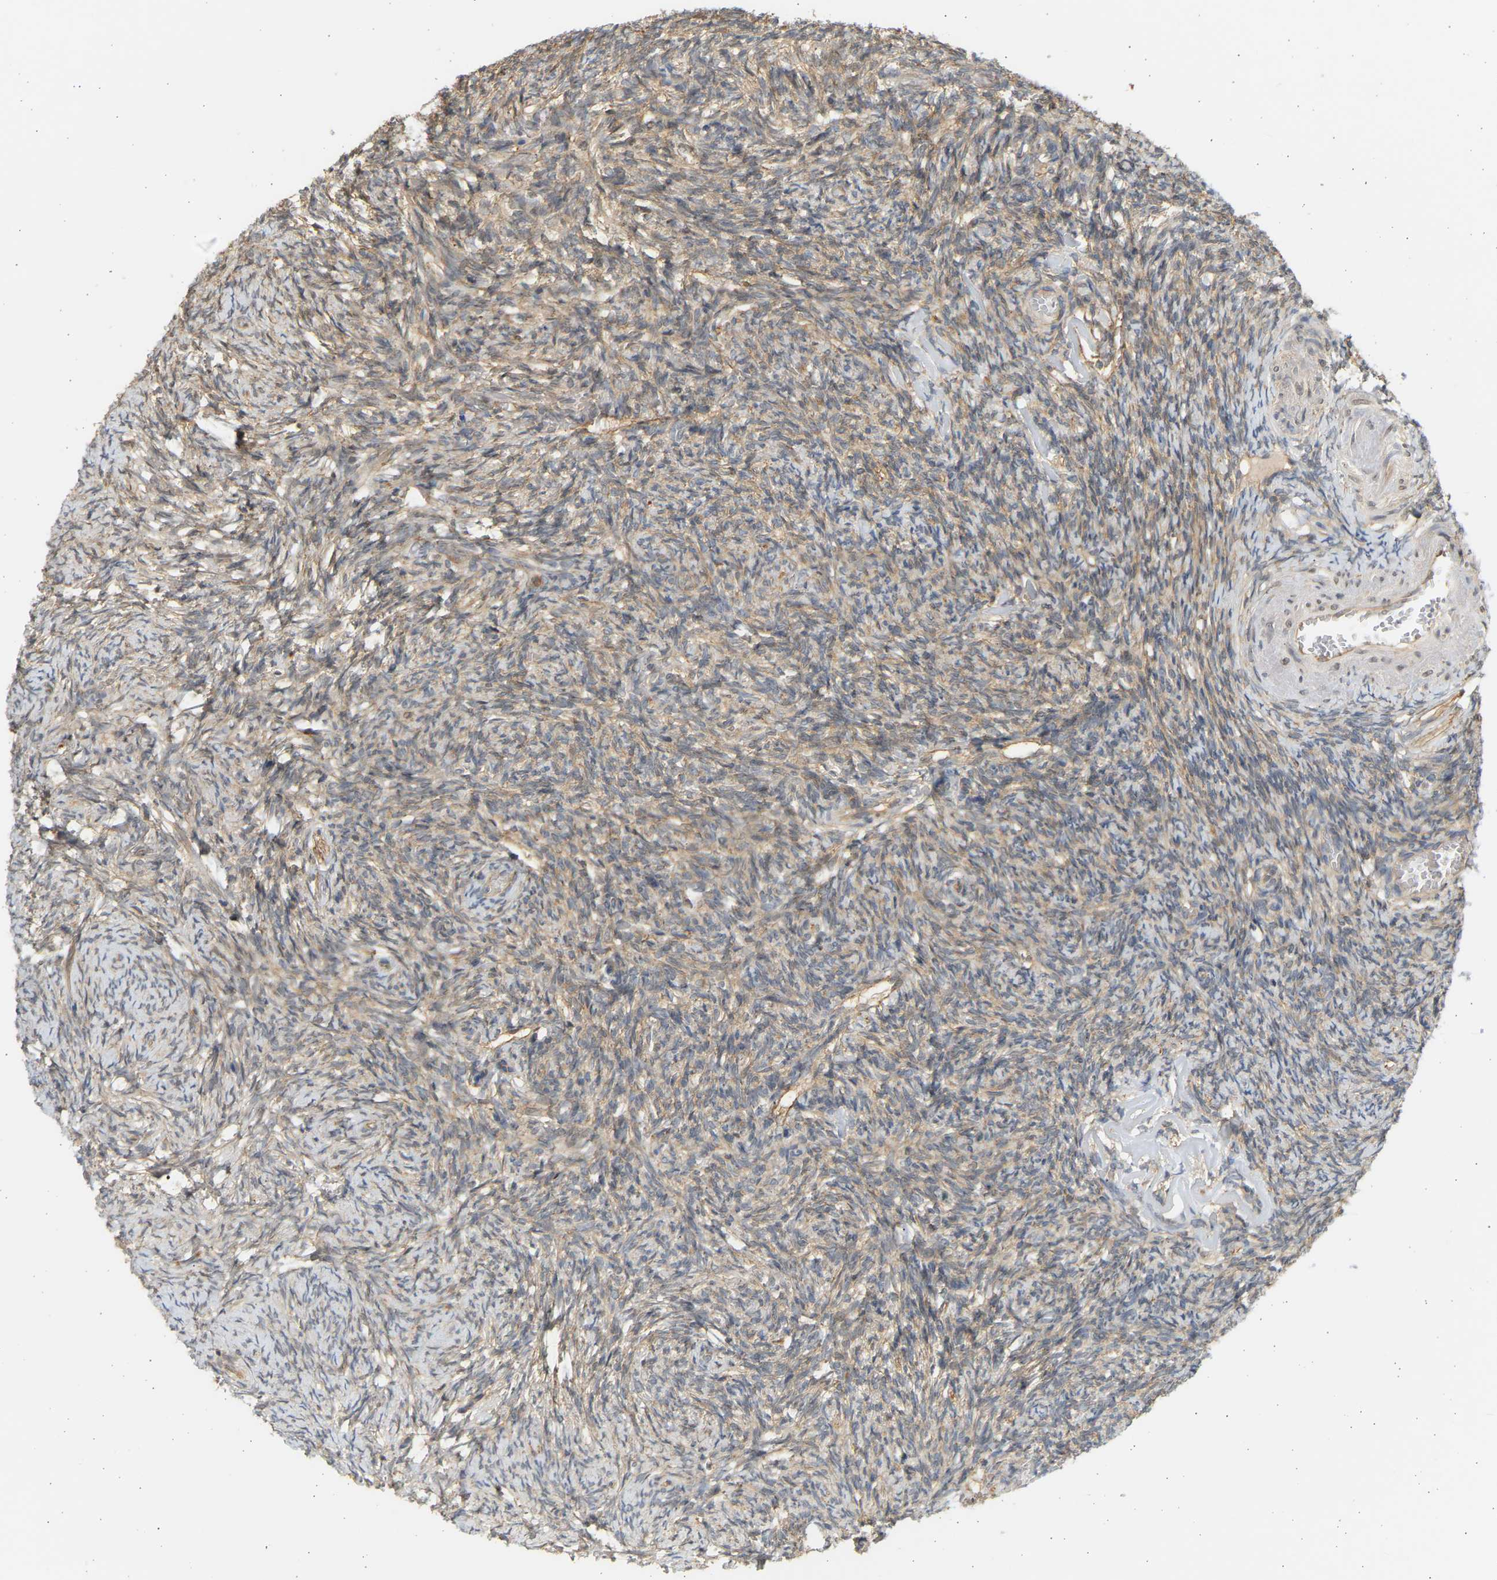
{"staining": {"intensity": "moderate", "quantity": "<25%", "location": "nuclear"}, "tissue": "ovary", "cell_type": "Follicle cells", "image_type": "normal", "snomed": [{"axis": "morphology", "description": "Normal tissue, NOS"}, {"axis": "topography", "description": "Ovary"}], "caption": "Brown immunohistochemical staining in unremarkable human ovary reveals moderate nuclear expression in about <25% of follicle cells. Immunohistochemistry (ihc) stains the protein in brown and the nuclei are stained blue.", "gene": "B4GALT6", "patient": {"sex": "female", "age": 60}}